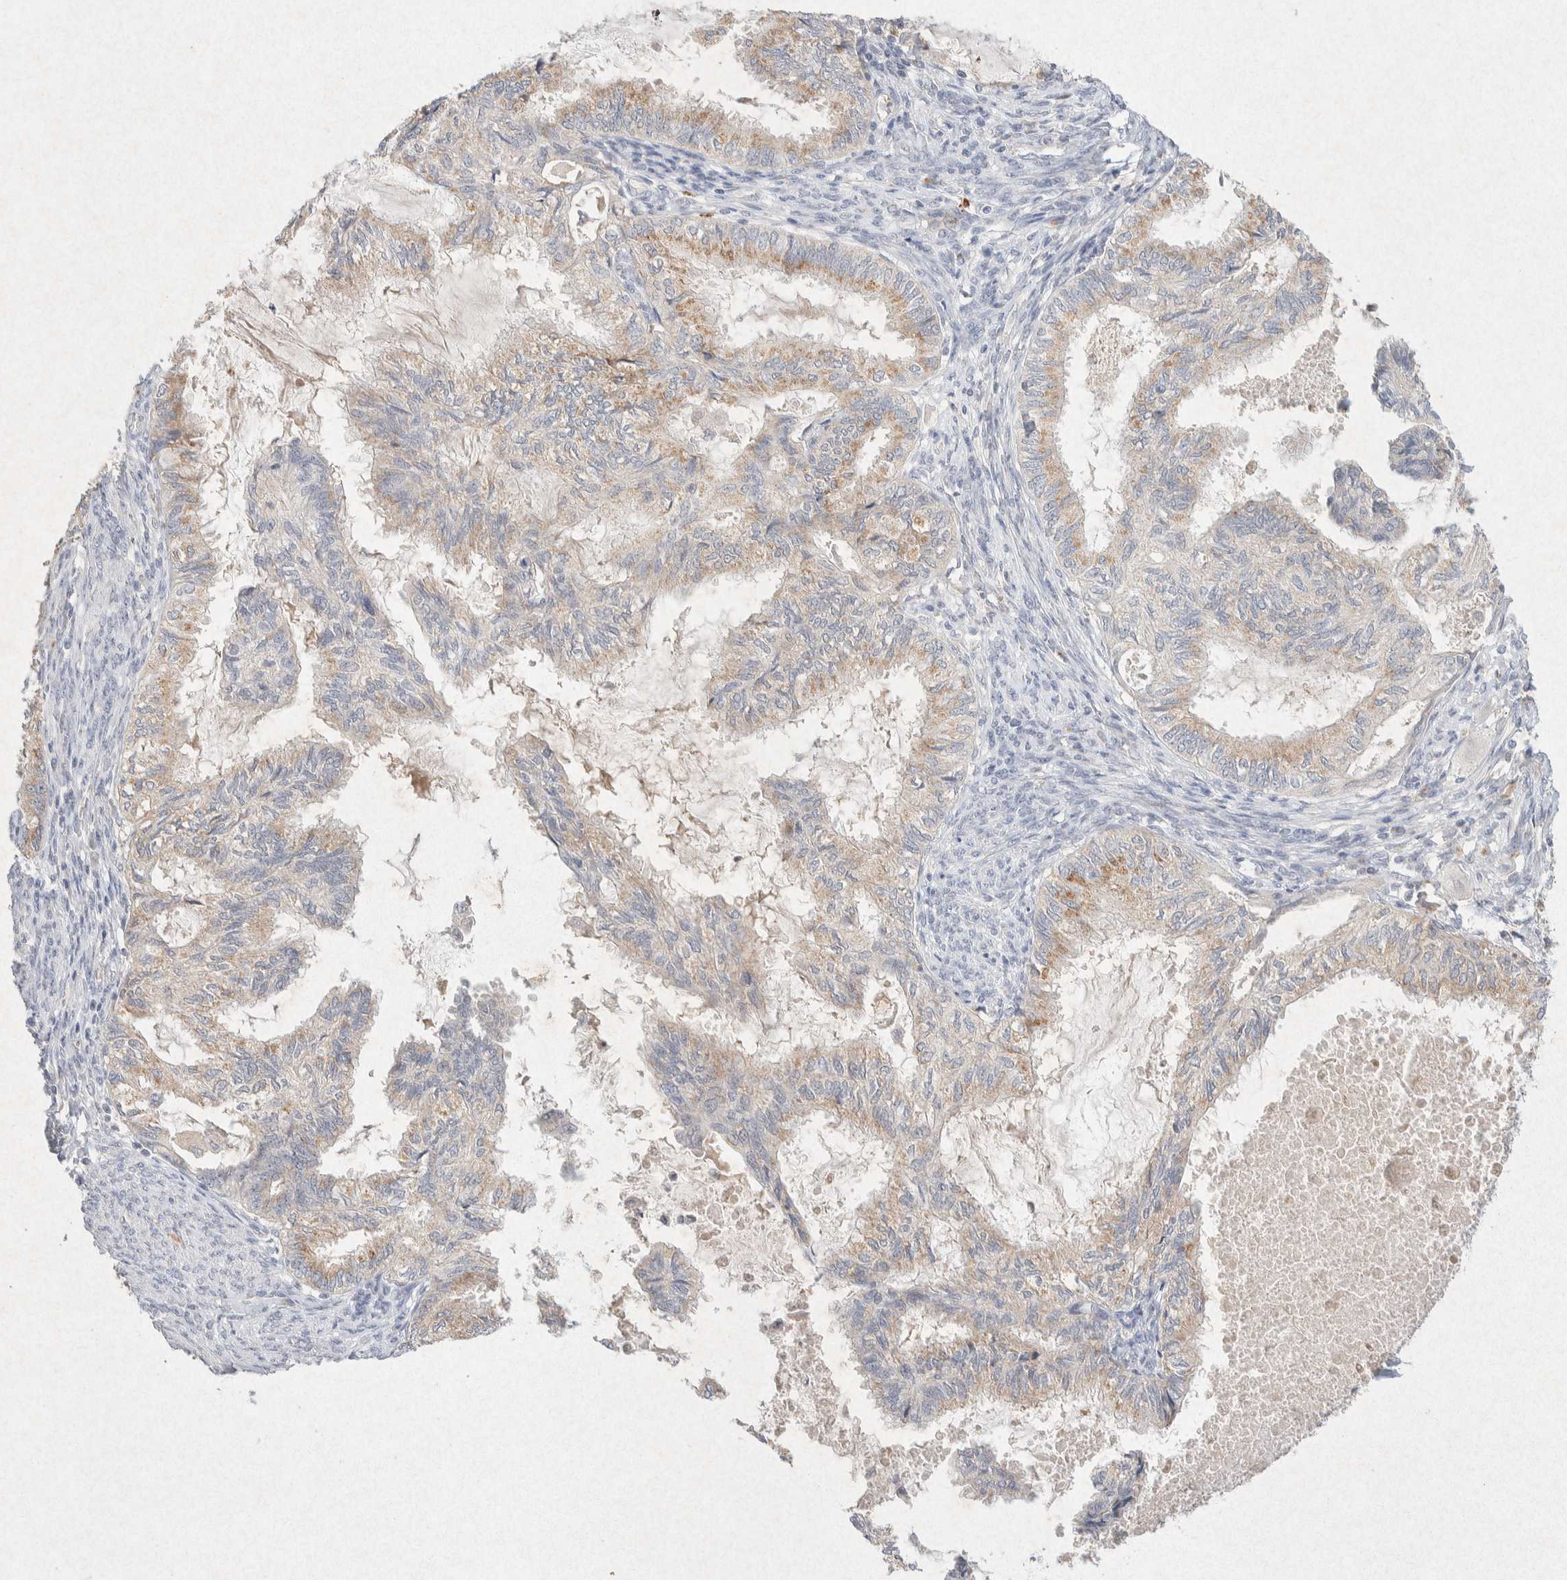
{"staining": {"intensity": "weak", "quantity": "25%-75%", "location": "cytoplasmic/membranous"}, "tissue": "cervical cancer", "cell_type": "Tumor cells", "image_type": "cancer", "snomed": [{"axis": "morphology", "description": "Normal tissue, NOS"}, {"axis": "morphology", "description": "Adenocarcinoma, NOS"}, {"axis": "topography", "description": "Cervix"}, {"axis": "topography", "description": "Endometrium"}], "caption": "Protein staining of adenocarcinoma (cervical) tissue exhibits weak cytoplasmic/membranous positivity in about 25%-75% of tumor cells.", "gene": "GNAI1", "patient": {"sex": "female", "age": 86}}